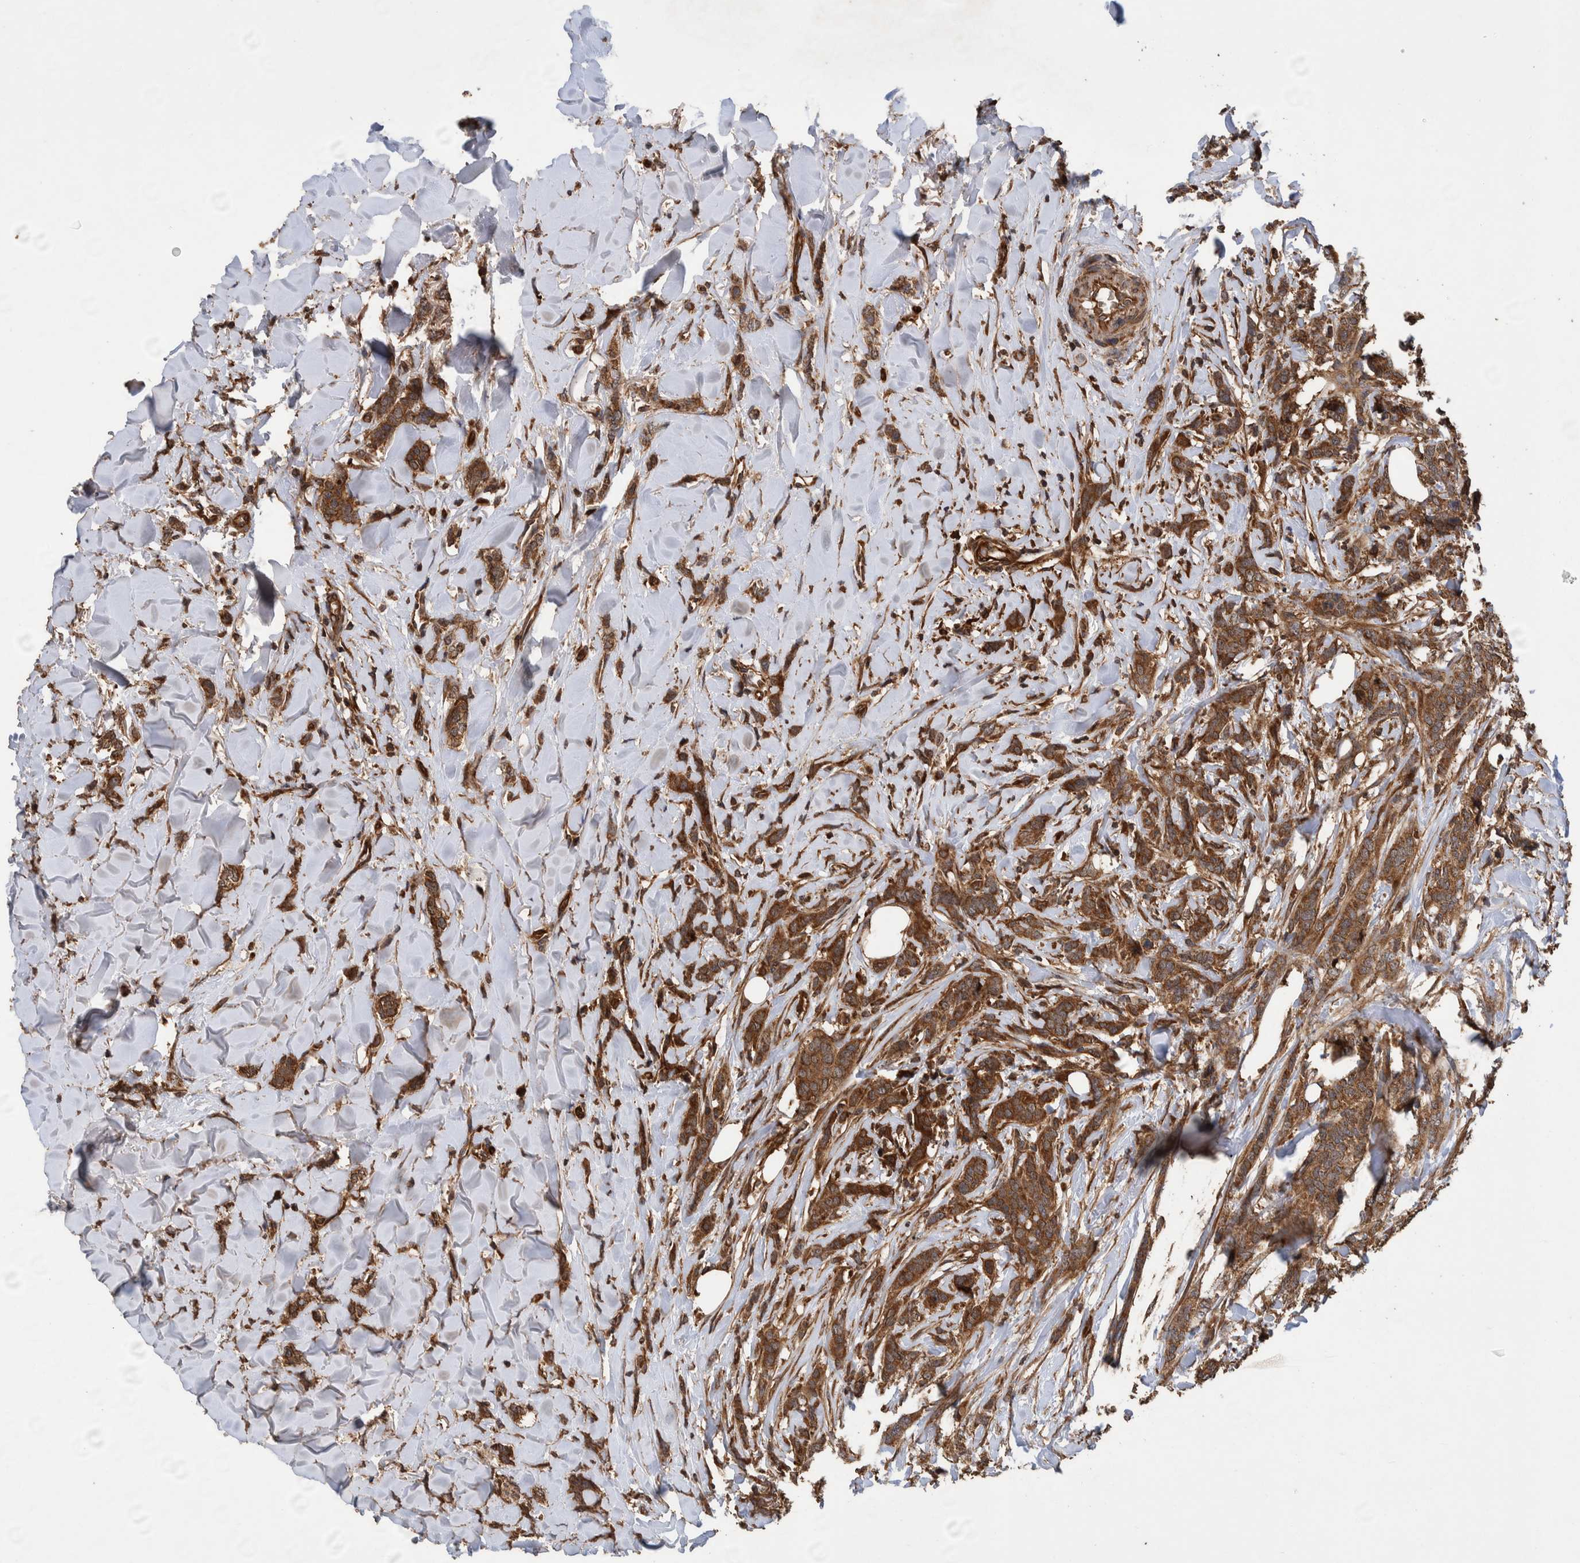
{"staining": {"intensity": "strong", "quantity": ">75%", "location": "cytoplasmic/membranous"}, "tissue": "breast cancer", "cell_type": "Tumor cells", "image_type": "cancer", "snomed": [{"axis": "morphology", "description": "Lobular carcinoma"}, {"axis": "topography", "description": "Skin"}, {"axis": "topography", "description": "Breast"}], "caption": "Breast cancer (lobular carcinoma) stained with DAB (3,3'-diaminobenzidine) IHC shows high levels of strong cytoplasmic/membranous positivity in about >75% of tumor cells.", "gene": "TRIM16", "patient": {"sex": "female", "age": 46}}